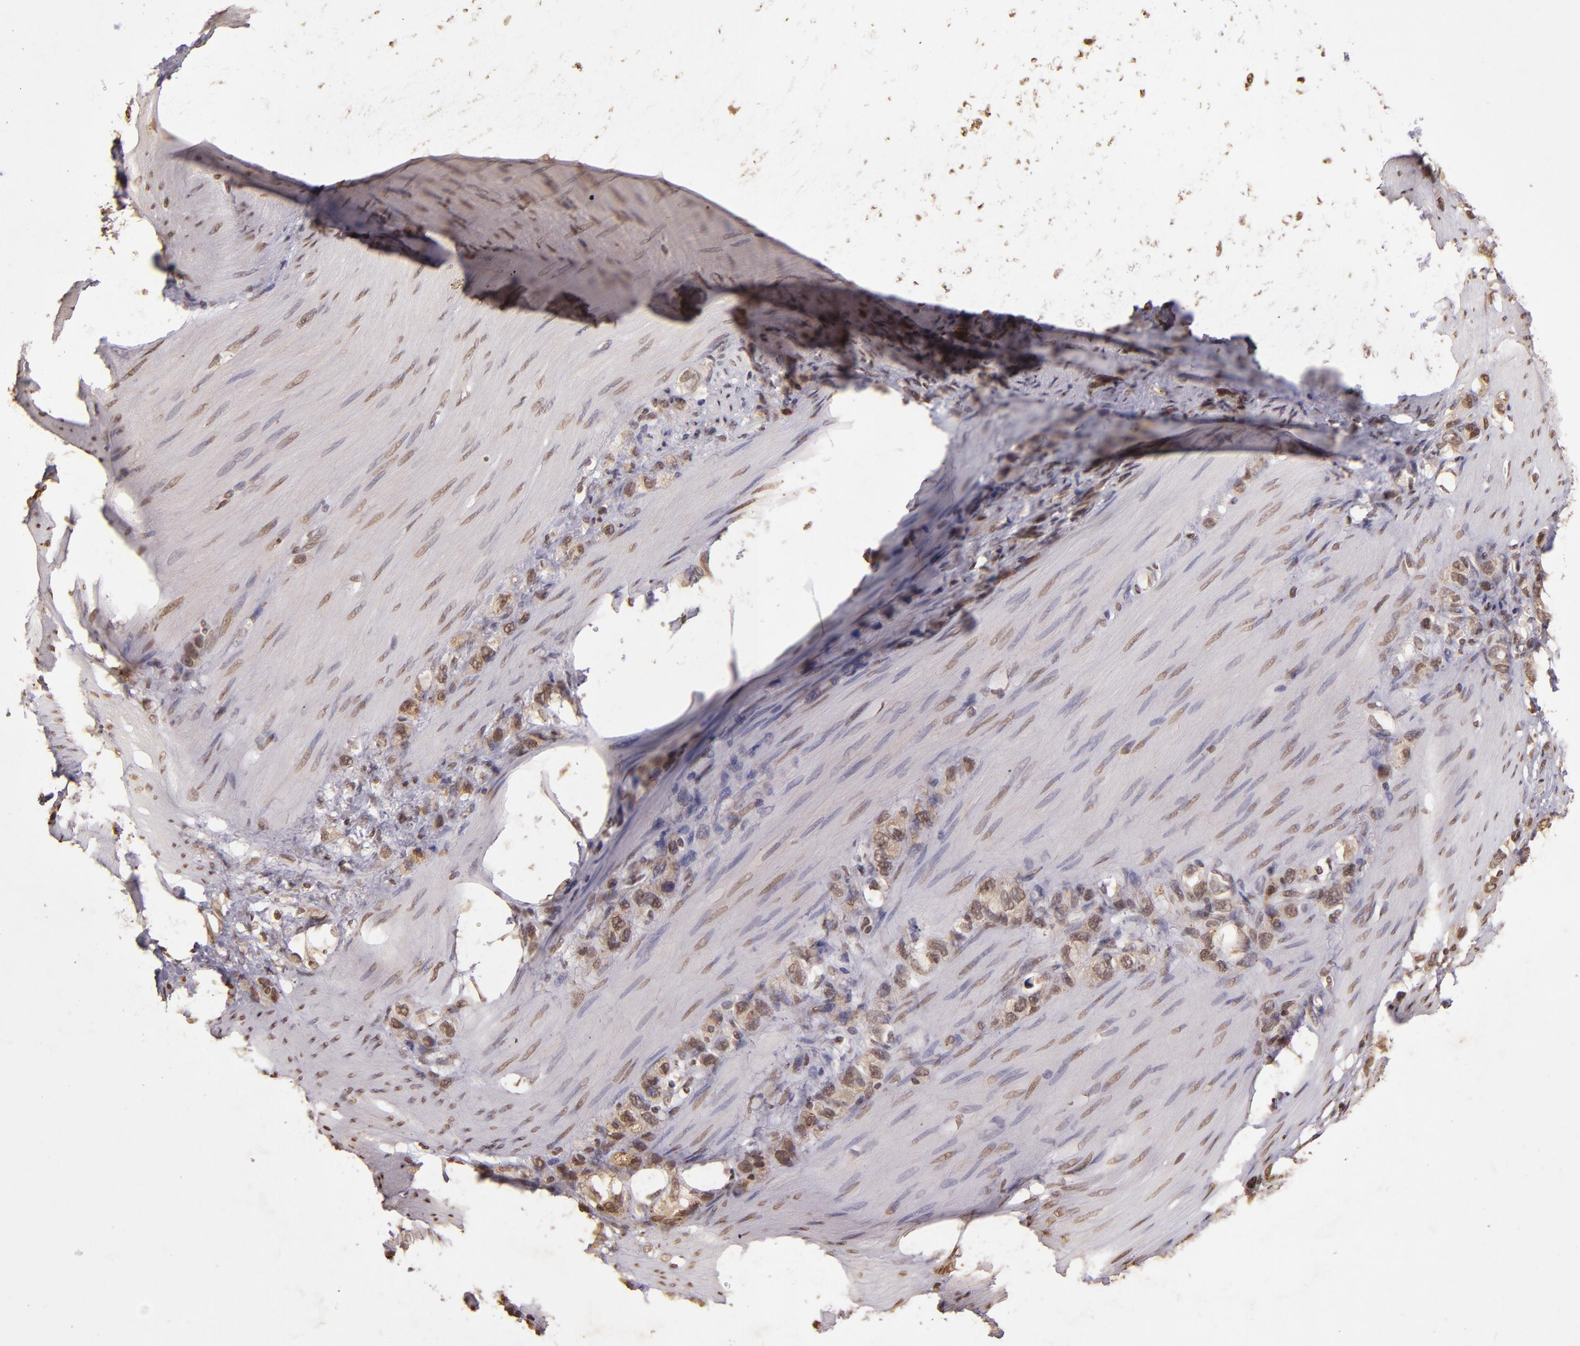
{"staining": {"intensity": "weak", "quantity": ">75%", "location": "cytoplasmic/membranous,nuclear"}, "tissue": "stomach cancer", "cell_type": "Tumor cells", "image_type": "cancer", "snomed": [{"axis": "morphology", "description": "Normal tissue, NOS"}, {"axis": "morphology", "description": "Adenocarcinoma, NOS"}, {"axis": "morphology", "description": "Adenocarcinoma, High grade"}, {"axis": "topography", "description": "Stomach, upper"}, {"axis": "topography", "description": "Stomach"}], "caption": "This is a histology image of immunohistochemistry staining of stomach cancer, which shows weak positivity in the cytoplasmic/membranous and nuclear of tumor cells.", "gene": "CUL1", "patient": {"sex": "female", "age": 65}}